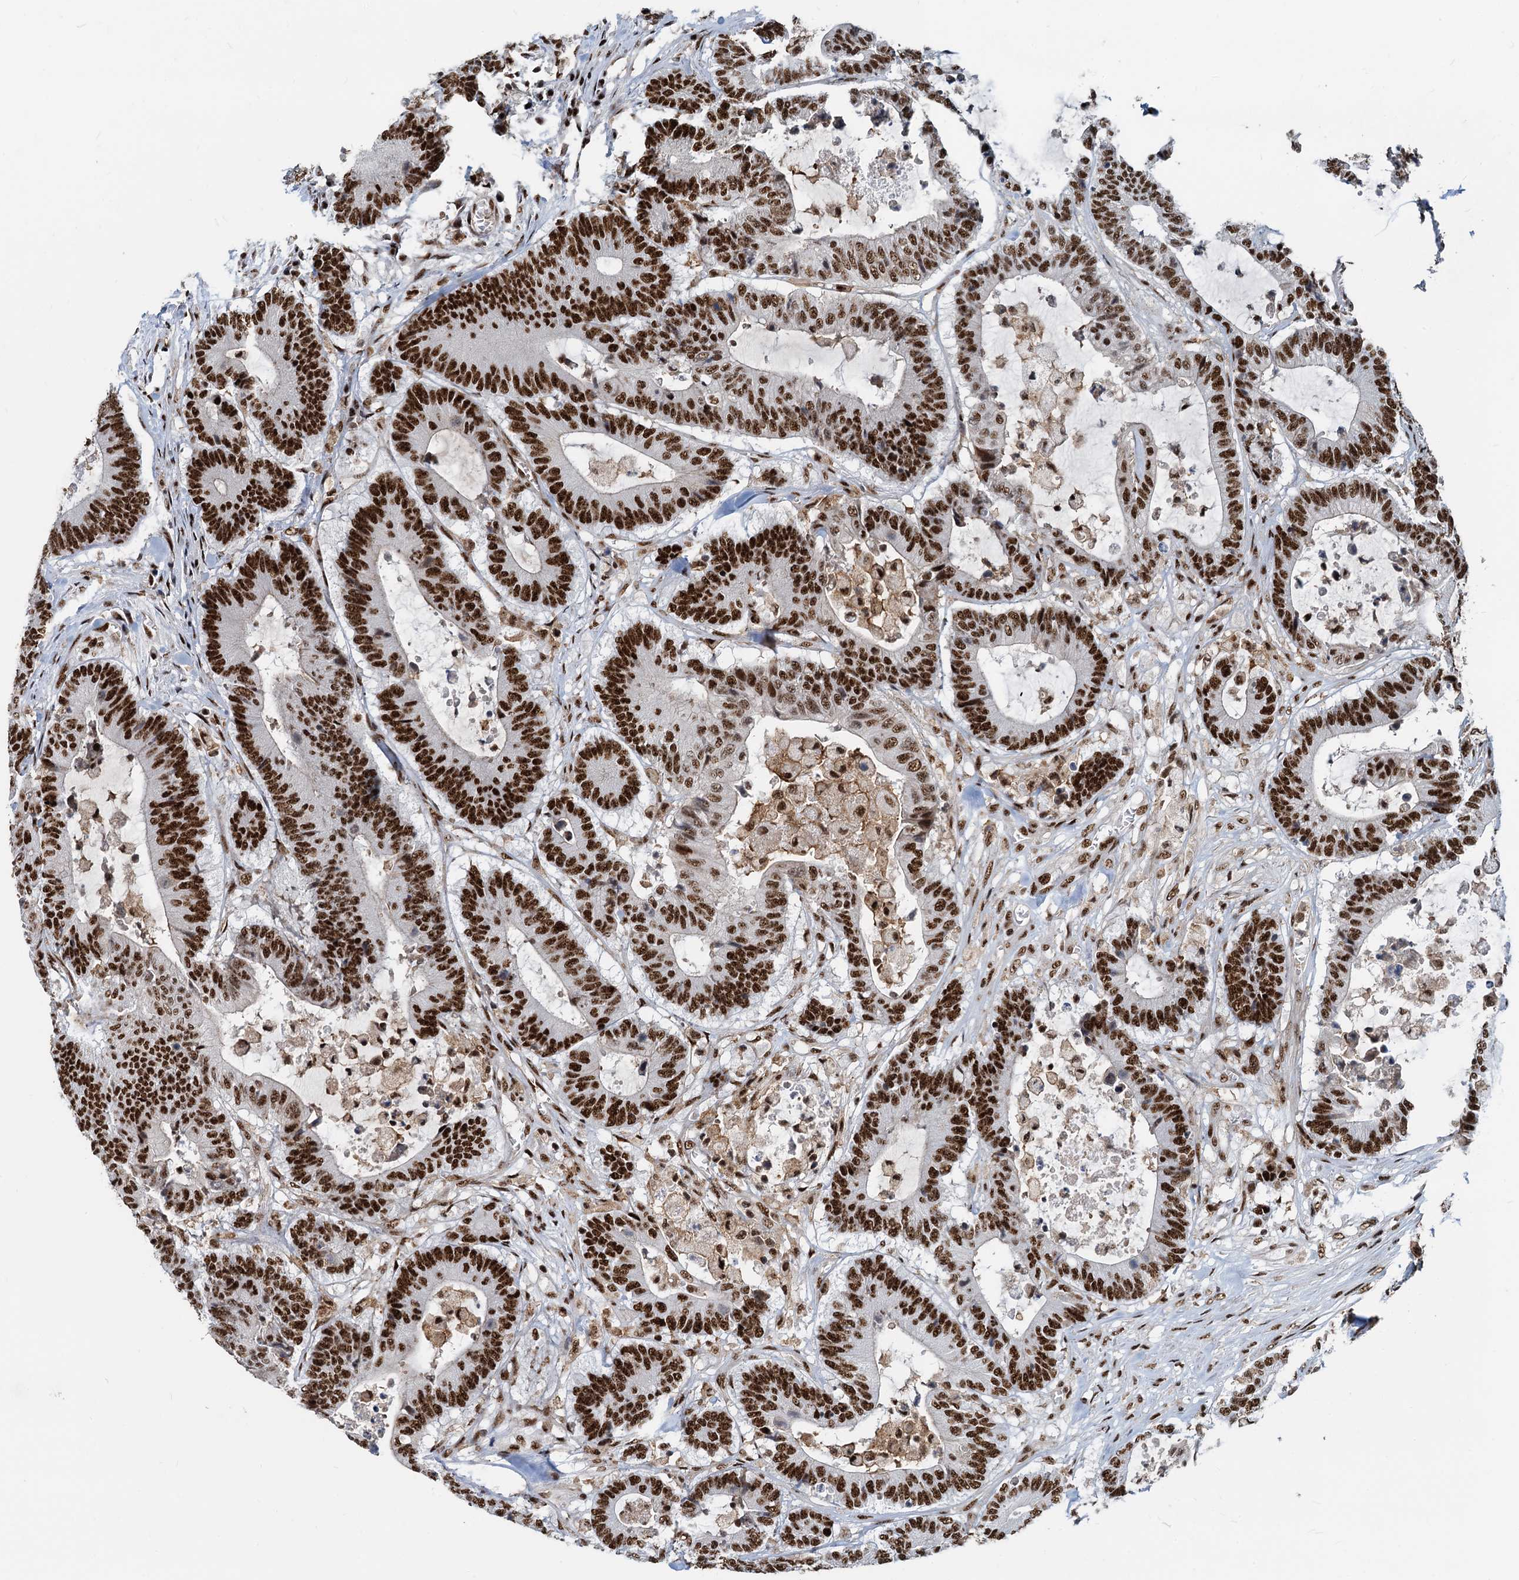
{"staining": {"intensity": "strong", "quantity": ">75%", "location": "nuclear"}, "tissue": "colorectal cancer", "cell_type": "Tumor cells", "image_type": "cancer", "snomed": [{"axis": "morphology", "description": "Adenocarcinoma, NOS"}, {"axis": "topography", "description": "Colon"}], "caption": "Immunohistochemical staining of human colorectal cancer reveals high levels of strong nuclear protein positivity in about >75% of tumor cells.", "gene": "RBM26", "patient": {"sex": "female", "age": 84}}